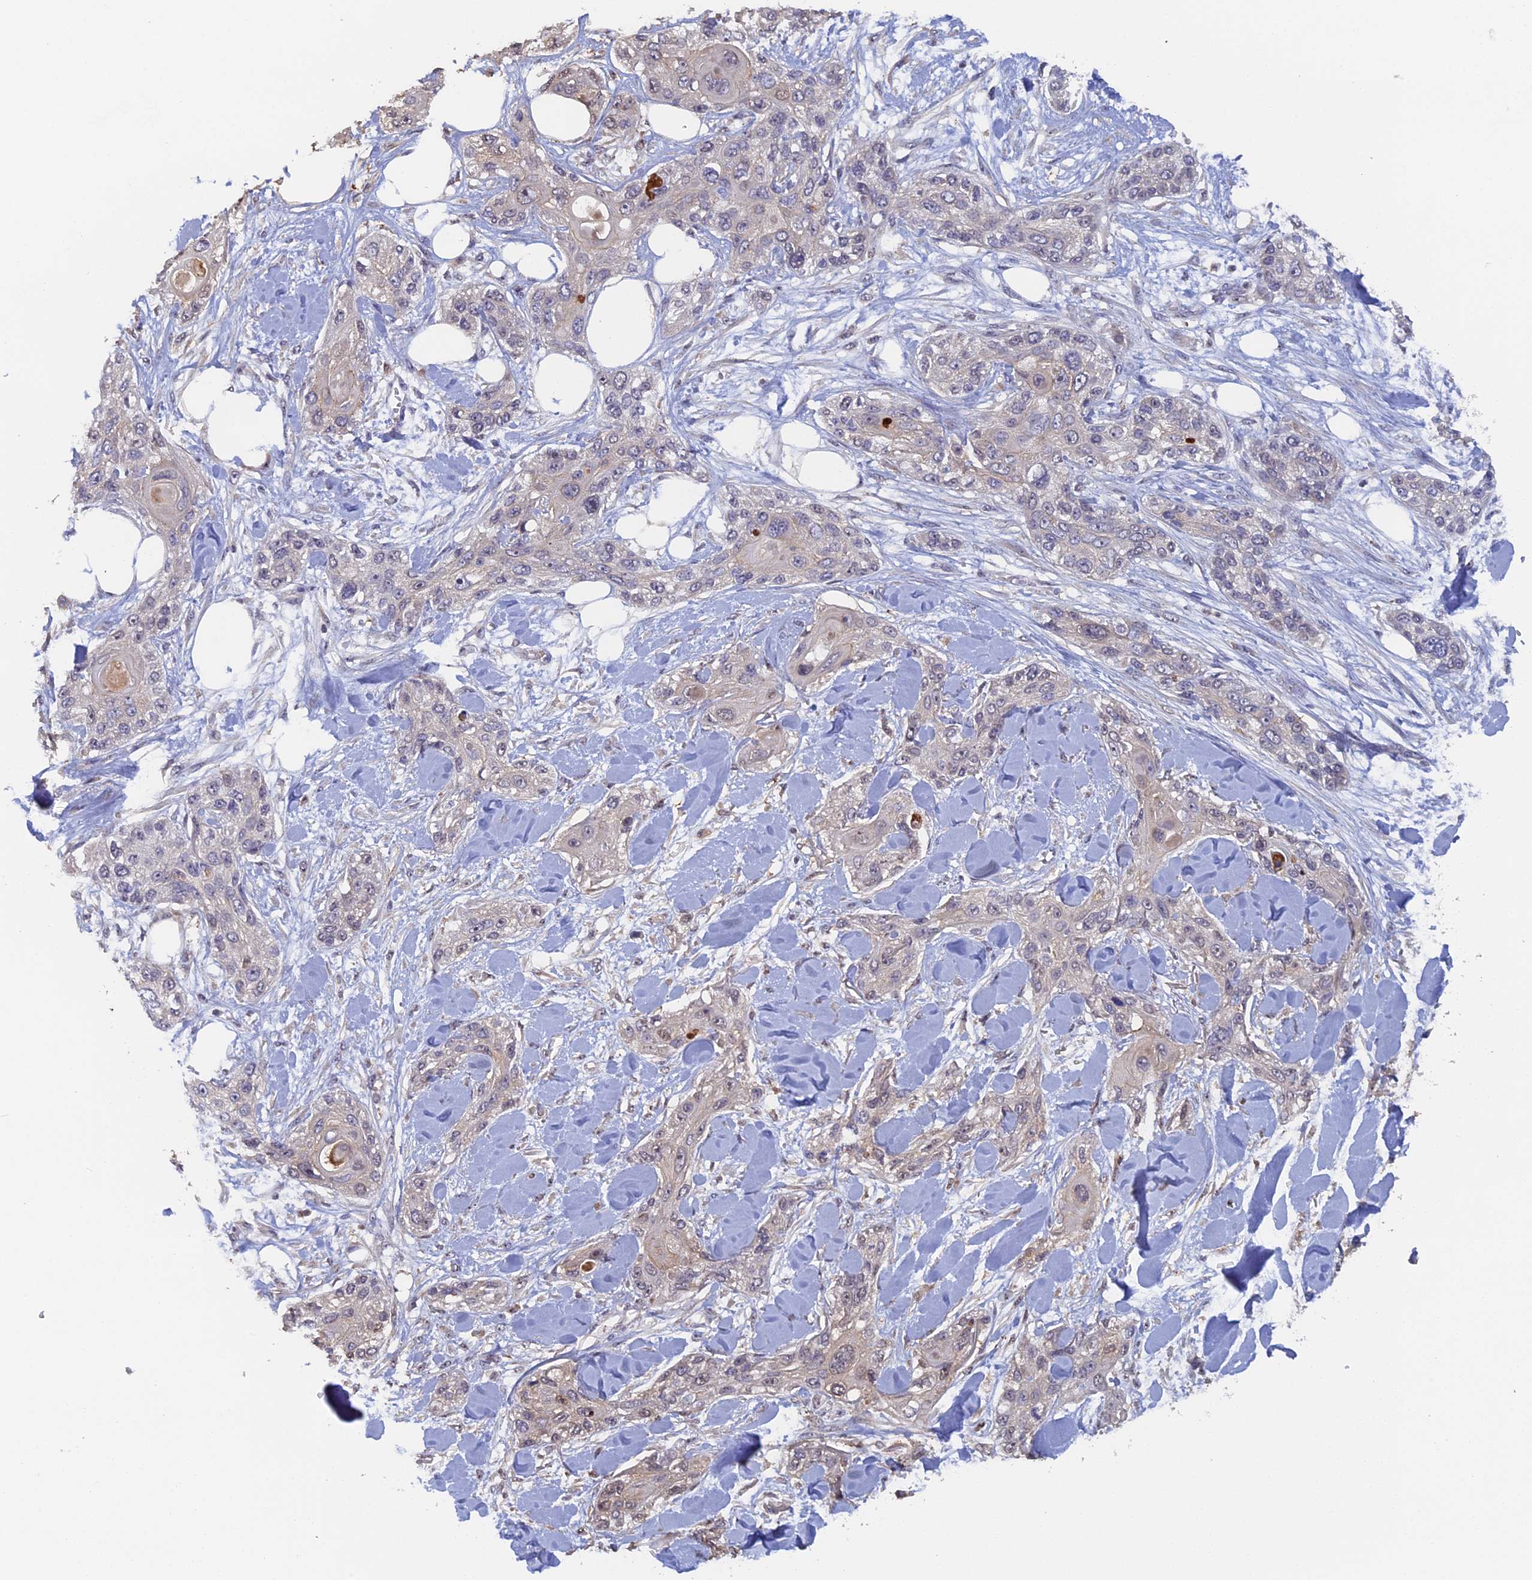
{"staining": {"intensity": "negative", "quantity": "none", "location": "none"}, "tissue": "skin cancer", "cell_type": "Tumor cells", "image_type": "cancer", "snomed": [{"axis": "morphology", "description": "Normal tissue, NOS"}, {"axis": "morphology", "description": "Squamous cell carcinoma, NOS"}, {"axis": "topography", "description": "Skin"}], "caption": "A photomicrograph of skin cancer (squamous cell carcinoma) stained for a protein displays no brown staining in tumor cells.", "gene": "FAM98C", "patient": {"sex": "male", "age": 72}}